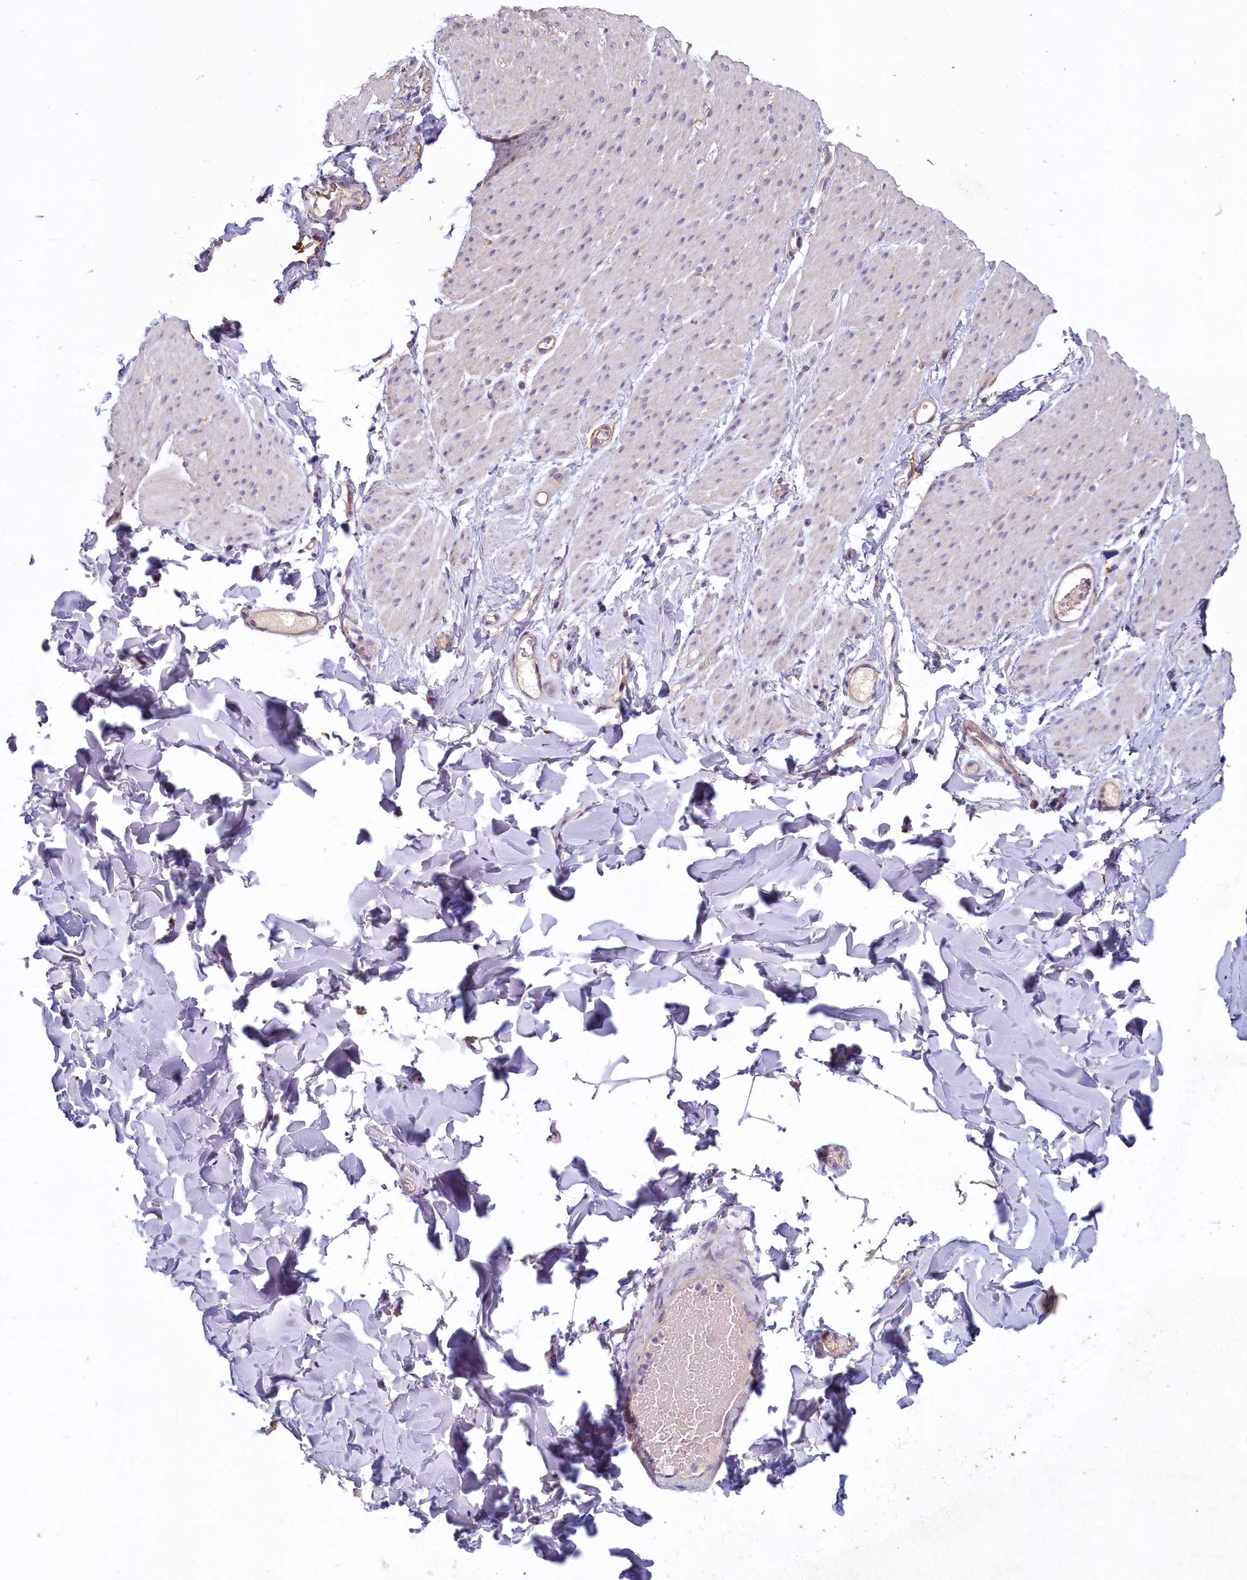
{"staining": {"intensity": "negative", "quantity": "none", "location": "none"}, "tissue": "adipose tissue", "cell_type": "Adipocytes", "image_type": "normal", "snomed": [{"axis": "morphology", "description": "Normal tissue, NOS"}, {"axis": "topography", "description": "Colon"}, {"axis": "topography", "description": "Peripheral nerve tissue"}], "caption": "The micrograph reveals no significant staining in adipocytes of adipose tissue. (Immunohistochemistry, brightfield microscopy, high magnification).", "gene": "PROCR", "patient": {"sex": "female", "age": 61}}